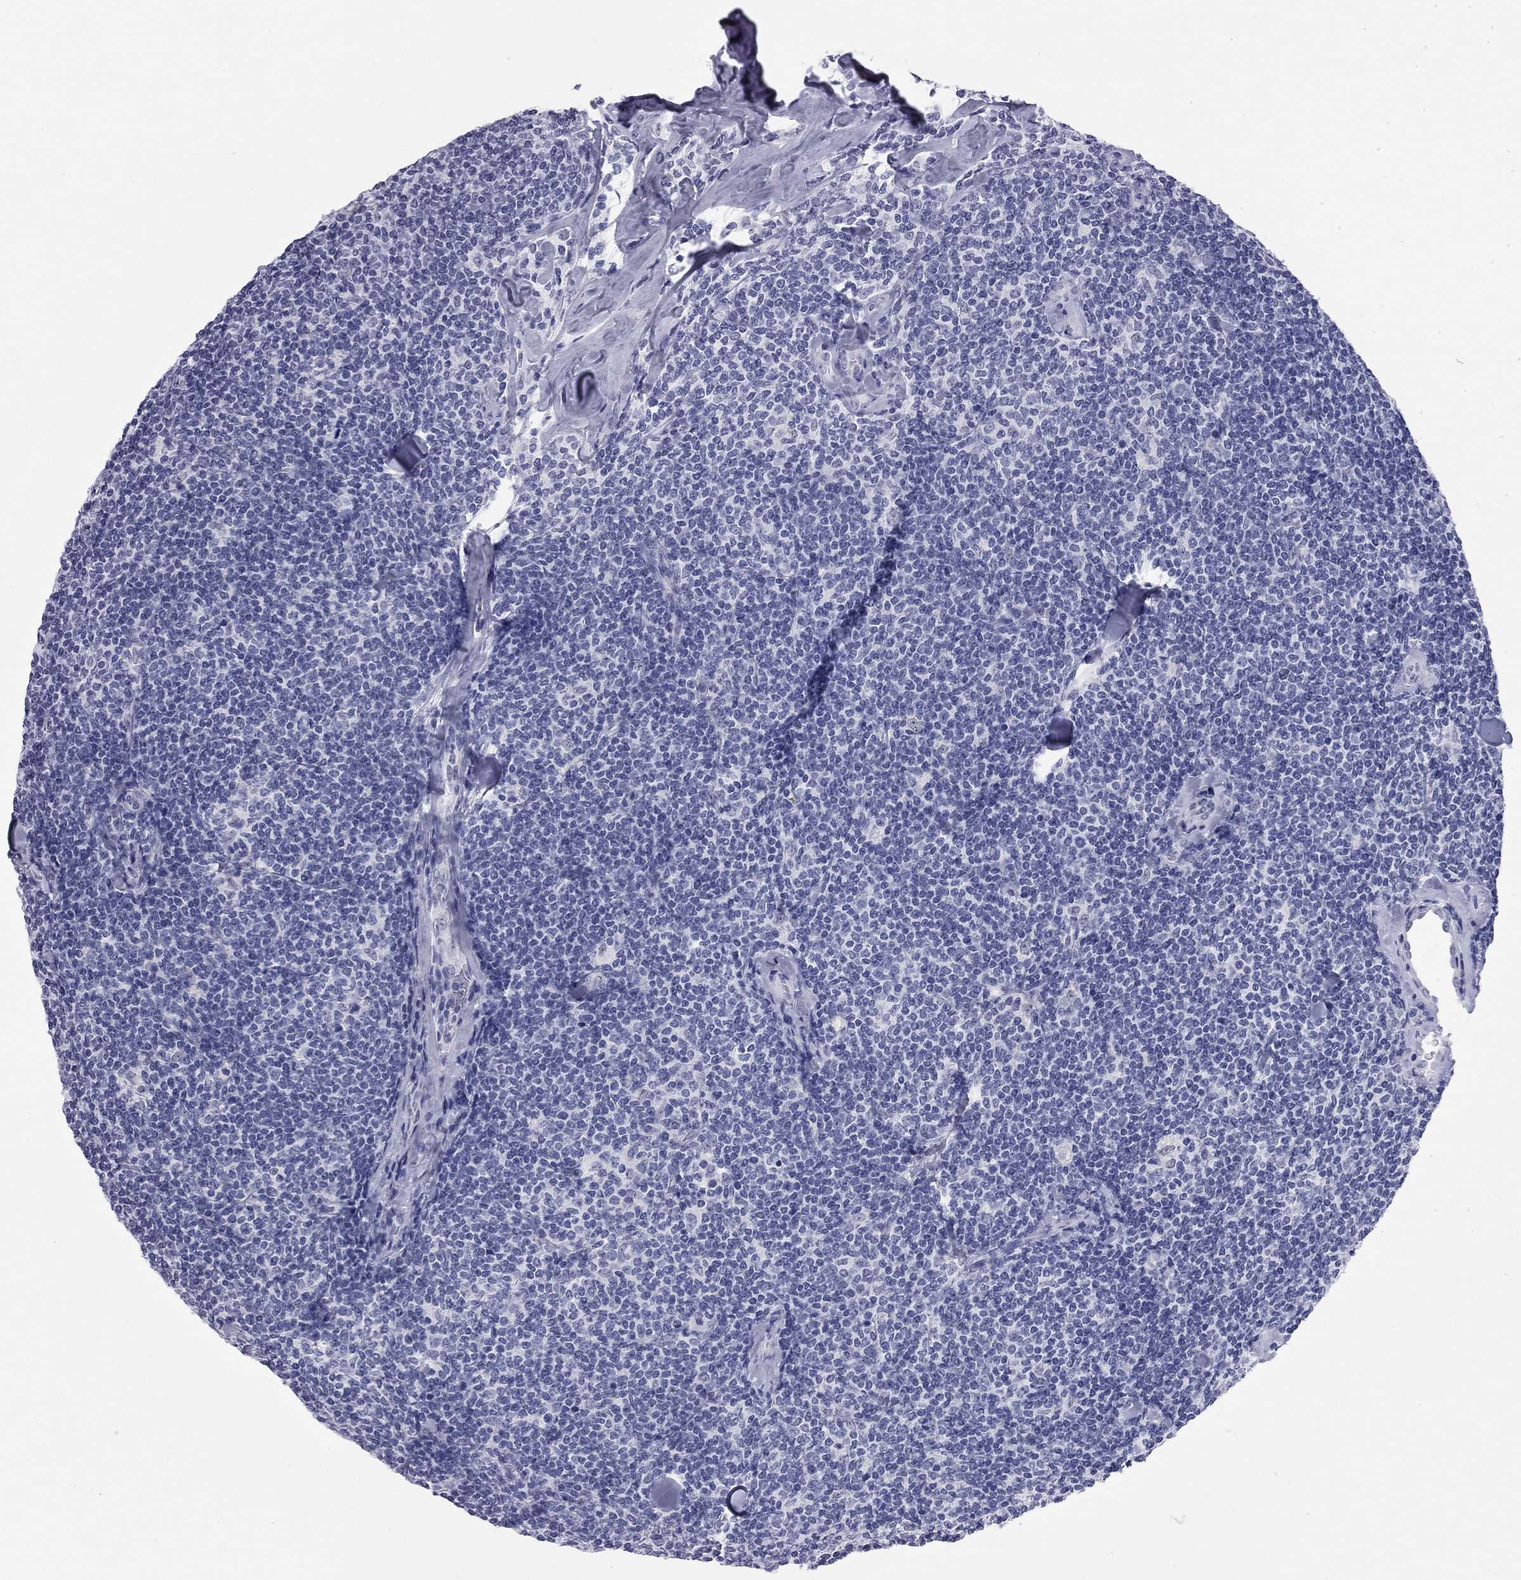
{"staining": {"intensity": "negative", "quantity": "none", "location": "none"}, "tissue": "lymphoma", "cell_type": "Tumor cells", "image_type": "cancer", "snomed": [{"axis": "morphology", "description": "Malignant lymphoma, non-Hodgkin's type, Low grade"}, {"axis": "topography", "description": "Lymph node"}], "caption": "Immunohistochemistry histopathology image of neoplastic tissue: human lymphoma stained with DAB reveals no significant protein positivity in tumor cells.", "gene": "AK8", "patient": {"sex": "female", "age": 56}}